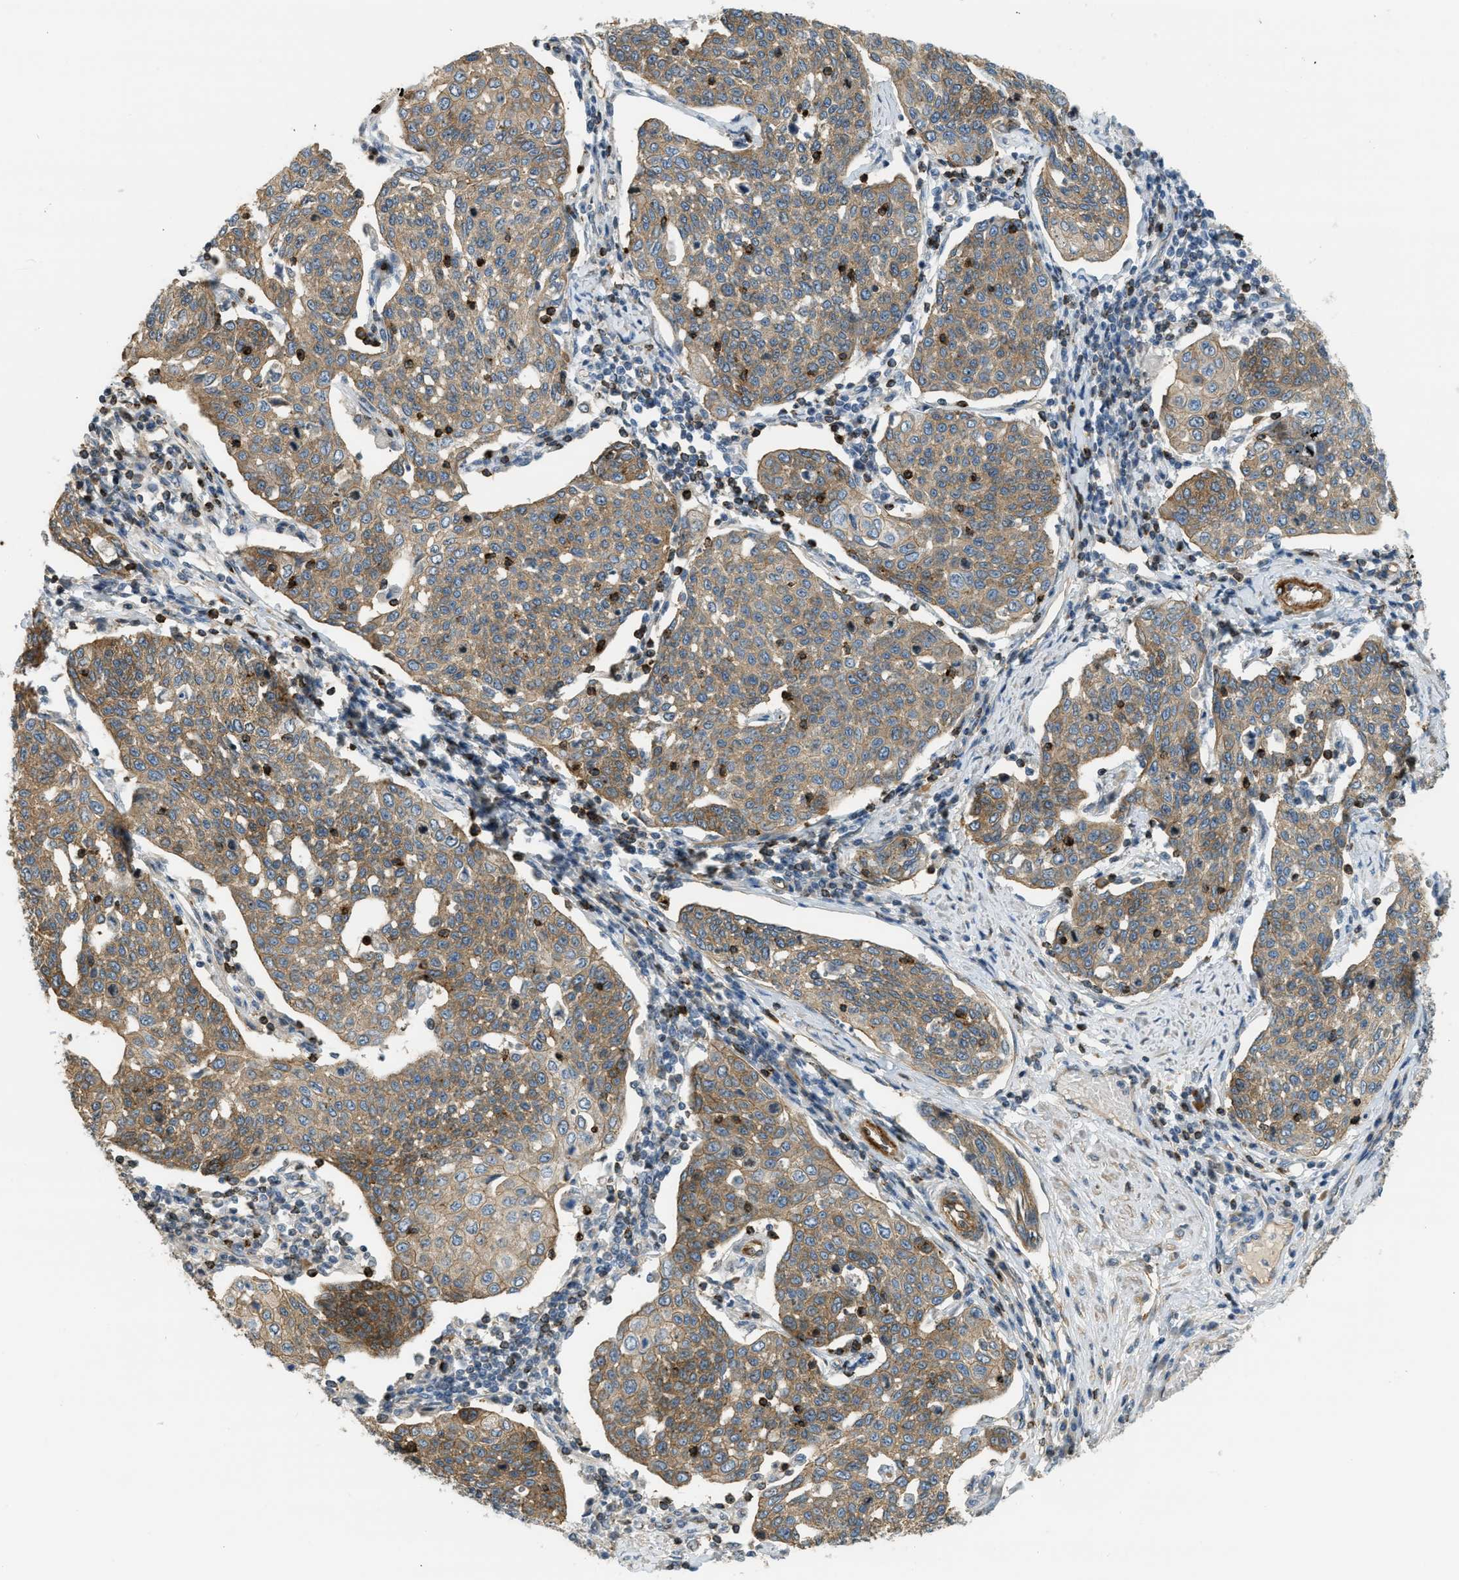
{"staining": {"intensity": "moderate", "quantity": ">75%", "location": "cytoplasmic/membranous"}, "tissue": "cervical cancer", "cell_type": "Tumor cells", "image_type": "cancer", "snomed": [{"axis": "morphology", "description": "Squamous cell carcinoma, NOS"}, {"axis": "topography", "description": "Cervix"}], "caption": "IHC staining of cervical cancer (squamous cell carcinoma), which displays medium levels of moderate cytoplasmic/membranous staining in about >75% of tumor cells indicating moderate cytoplasmic/membranous protein positivity. The staining was performed using DAB (3,3'-diaminobenzidine) (brown) for protein detection and nuclei were counterstained in hematoxylin (blue).", "gene": "KIAA1671", "patient": {"sex": "female", "age": 34}}